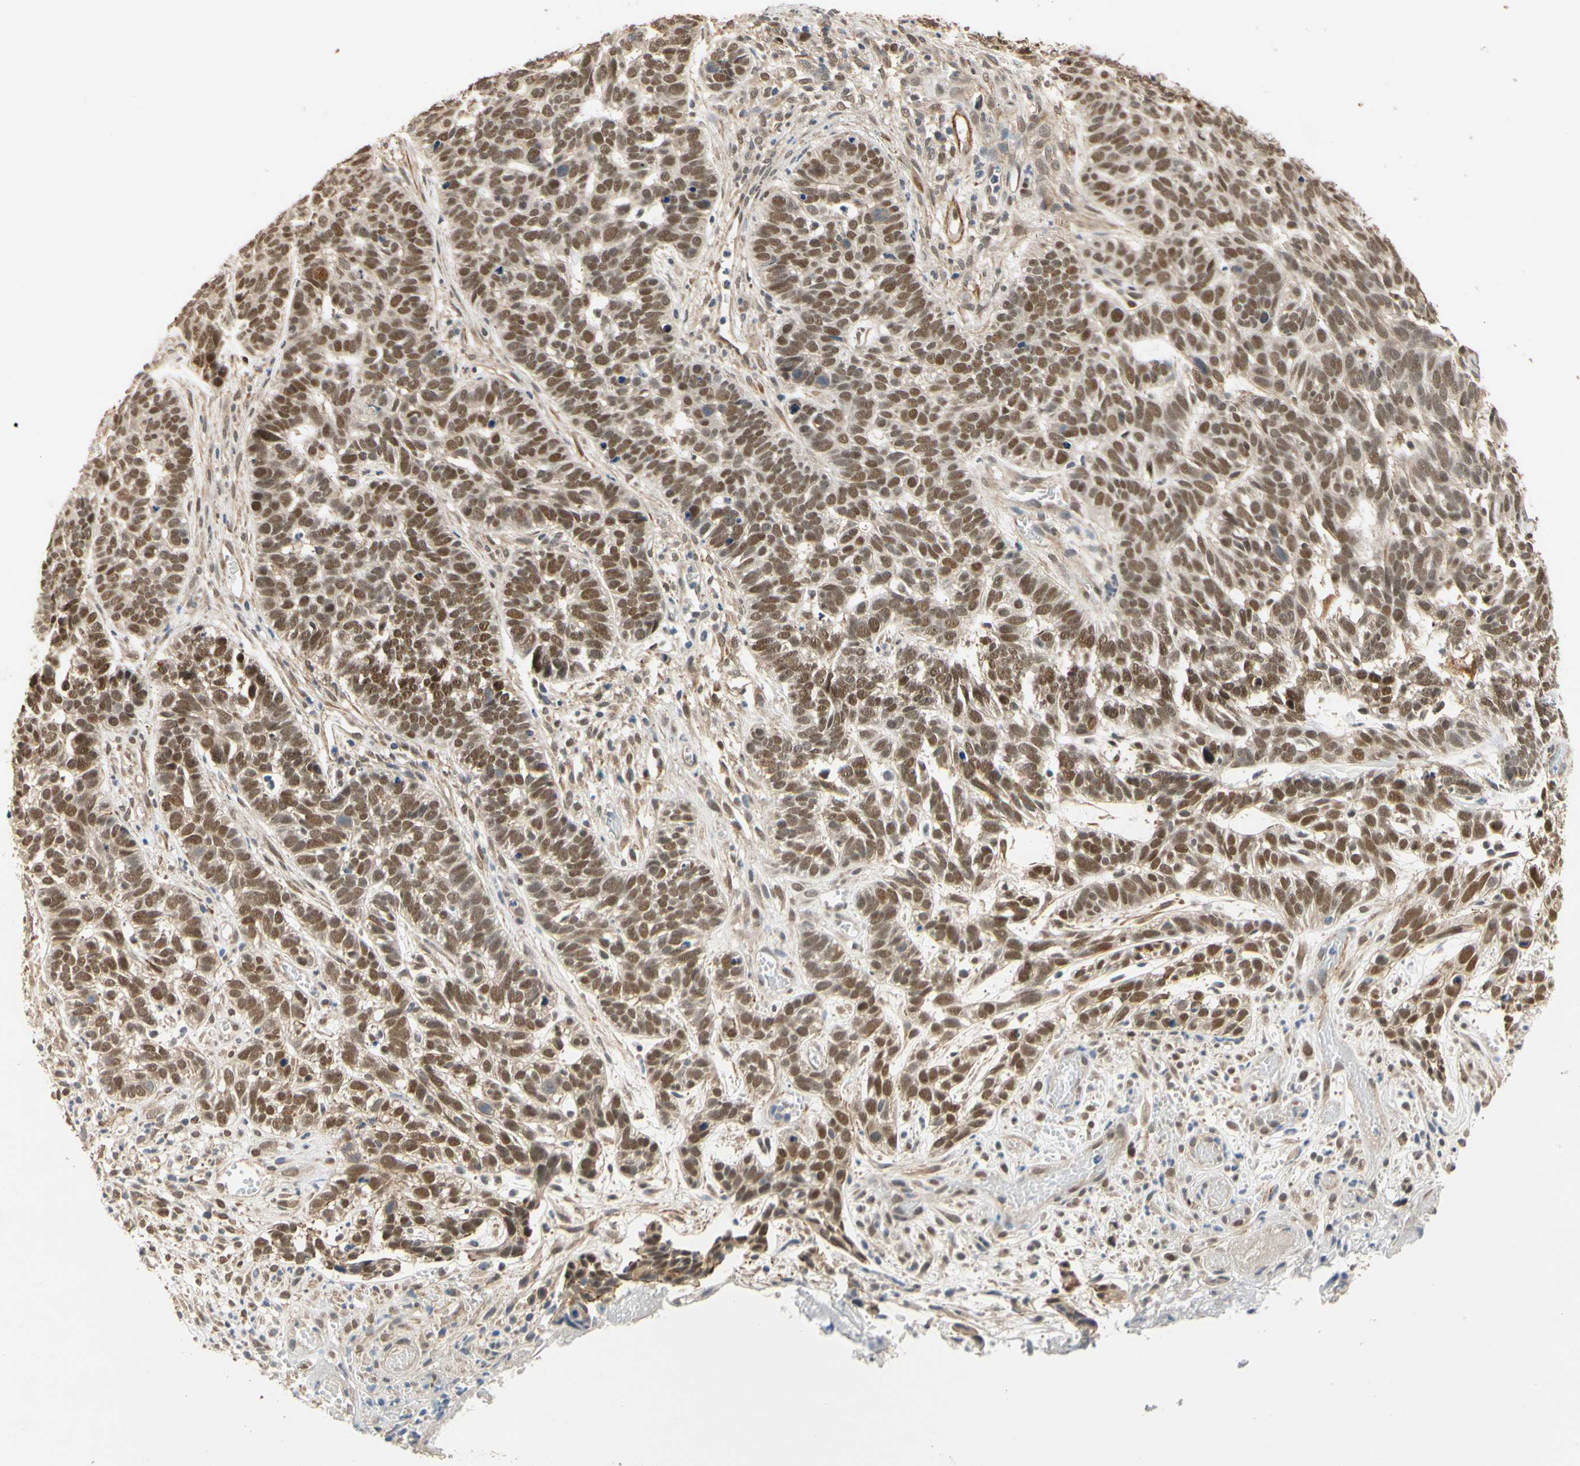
{"staining": {"intensity": "strong", "quantity": ">75%", "location": "nuclear"}, "tissue": "skin cancer", "cell_type": "Tumor cells", "image_type": "cancer", "snomed": [{"axis": "morphology", "description": "Basal cell carcinoma"}, {"axis": "topography", "description": "Skin"}], "caption": "Basal cell carcinoma (skin) stained with a brown dye demonstrates strong nuclear positive positivity in about >75% of tumor cells.", "gene": "QSER1", "patient": {"sex": "male", "age": 87}}